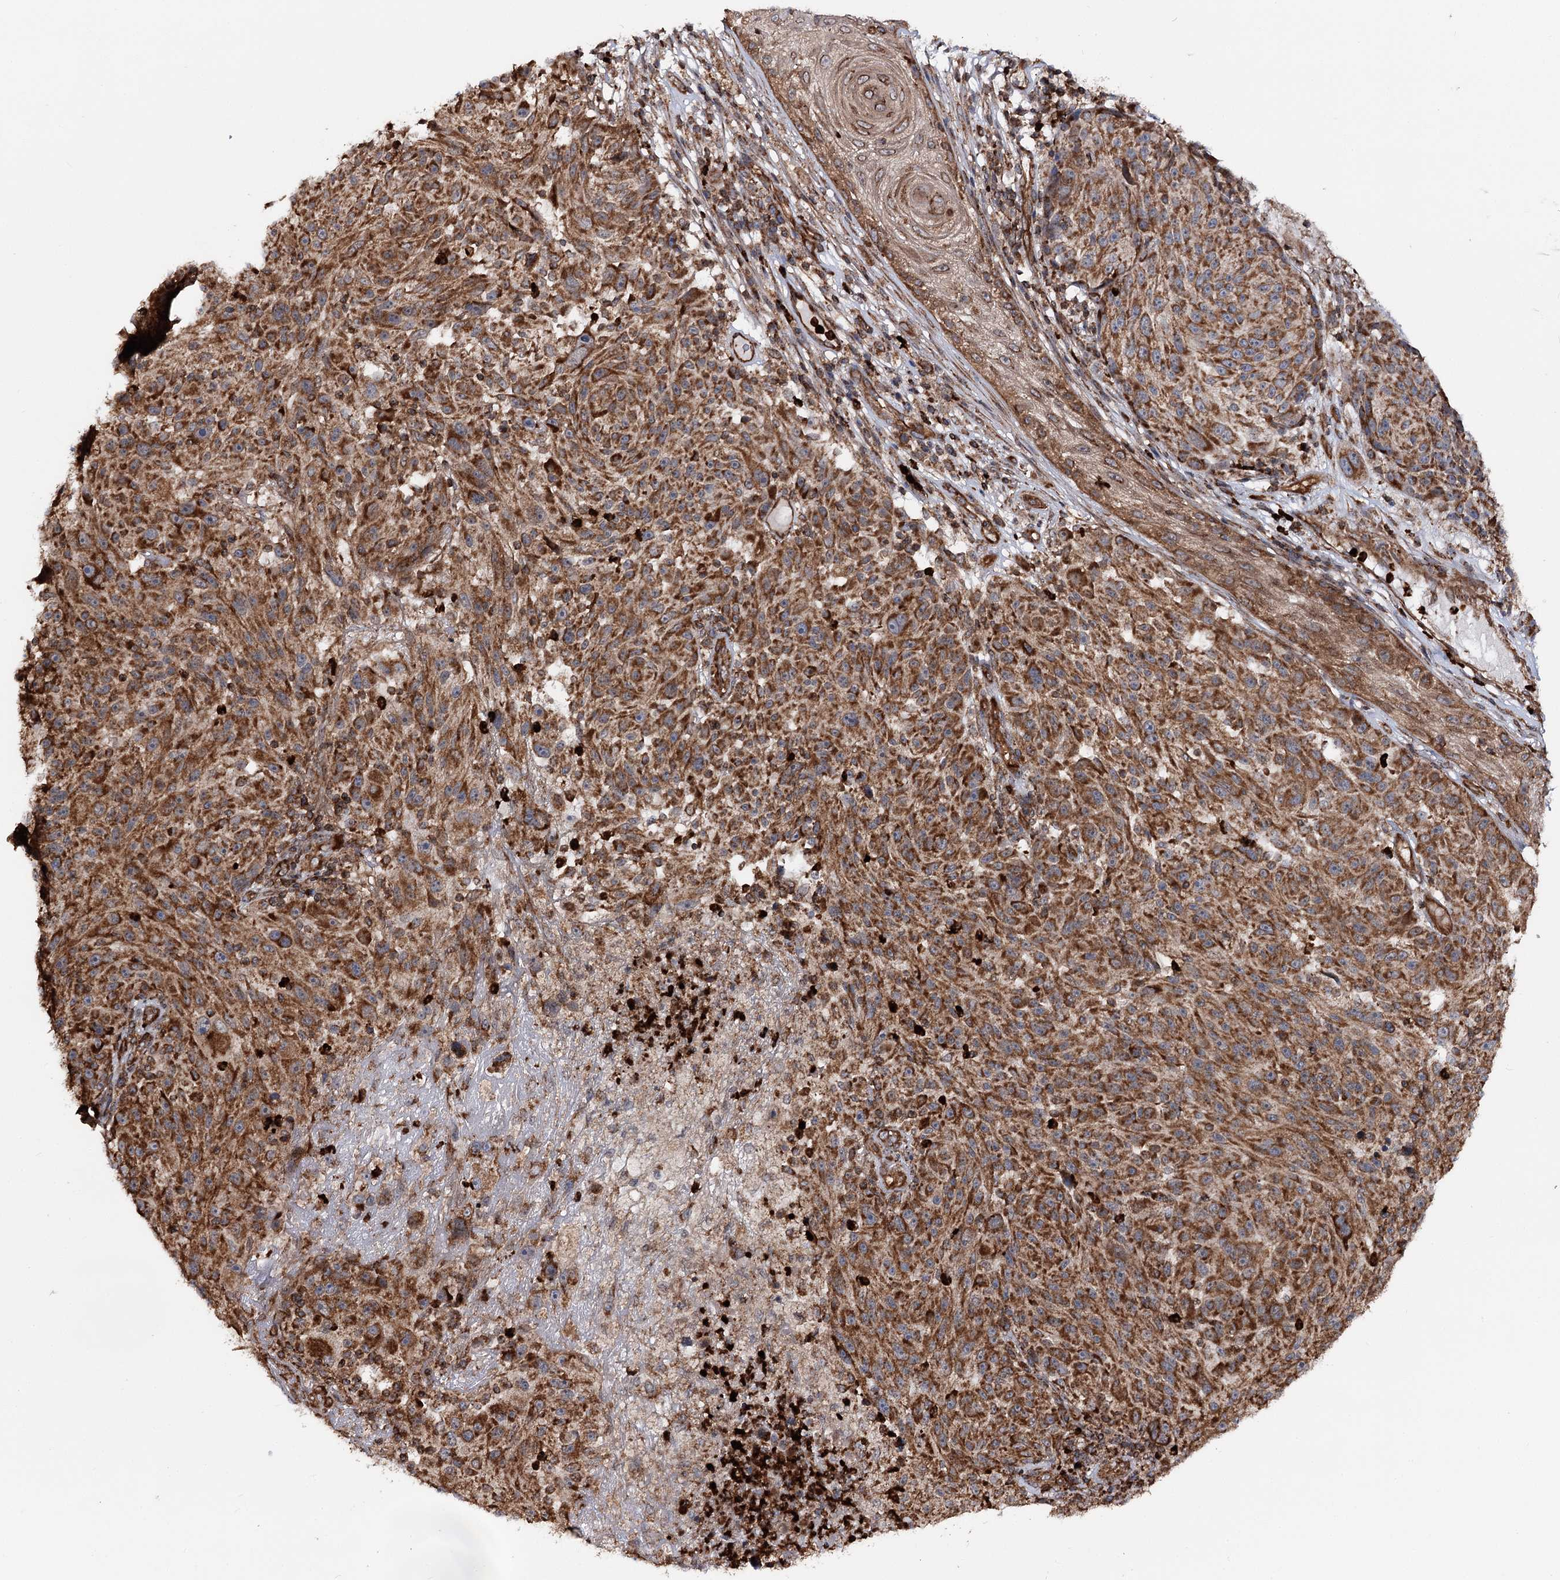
{"staining": {"intensity": "strong", "quantity": ">75%", "location": "cytoplasmic/membranous"}, "tissue": "melanoma", "cell_type": "Tumor cells", "image_type": "cancer", "snomed": [{"axis": "morphology", "description": "Malignant melanoma, NOS"}, {"axis": "topography", "description": "Skin"}], "caption": "Protein expression analysis of human malignant melanoma reveals strong cytoplasmic/membranous positivity in about >75% of tumor cells. (DAB IHC, brown staining for protein, blue staining for nuclei).", "gene": "FGFR1OP2", "patient": {"sex": "male", "age": 53}}